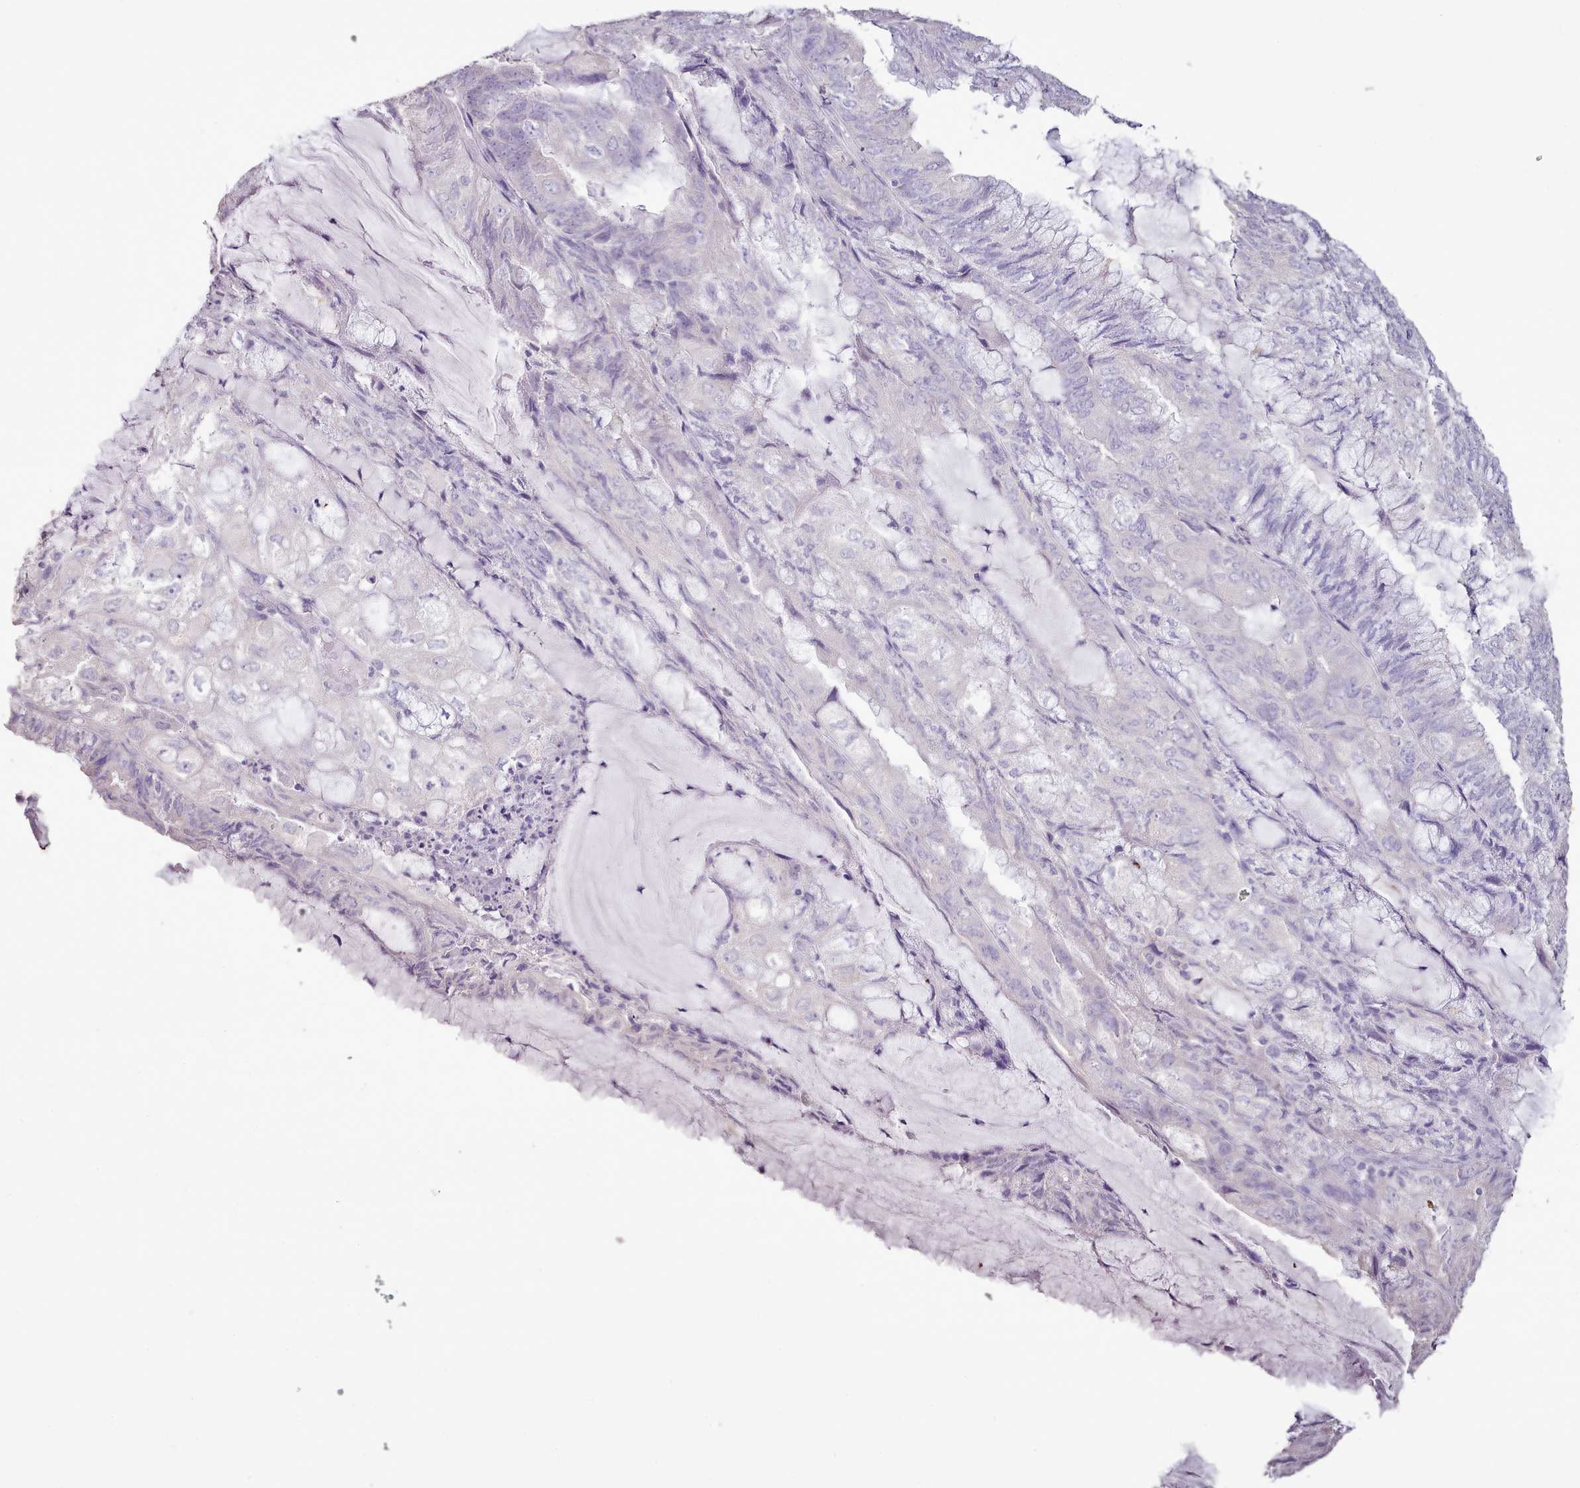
{"staining": {"intensity": "negative", "quantity": "none", "location": "none"}, "tissue": "endometrial cancer", "cell_type": "Tumor cells", "image_type": "cancer", "snomed": [{"axis": "morphology", "description": "Adenocarcinoma, NOS"}, {"axis": "topography", "description": "Endometrium"}], "caption": "High power microscopy image of an immunohistochemistry (IHC) photomicrograph of endometrial adenocarcinoma, revealing no significant positivity in tumor cells.", "gene": "BLOC1S2", "patient": {"sex": "female", "age": 81}}